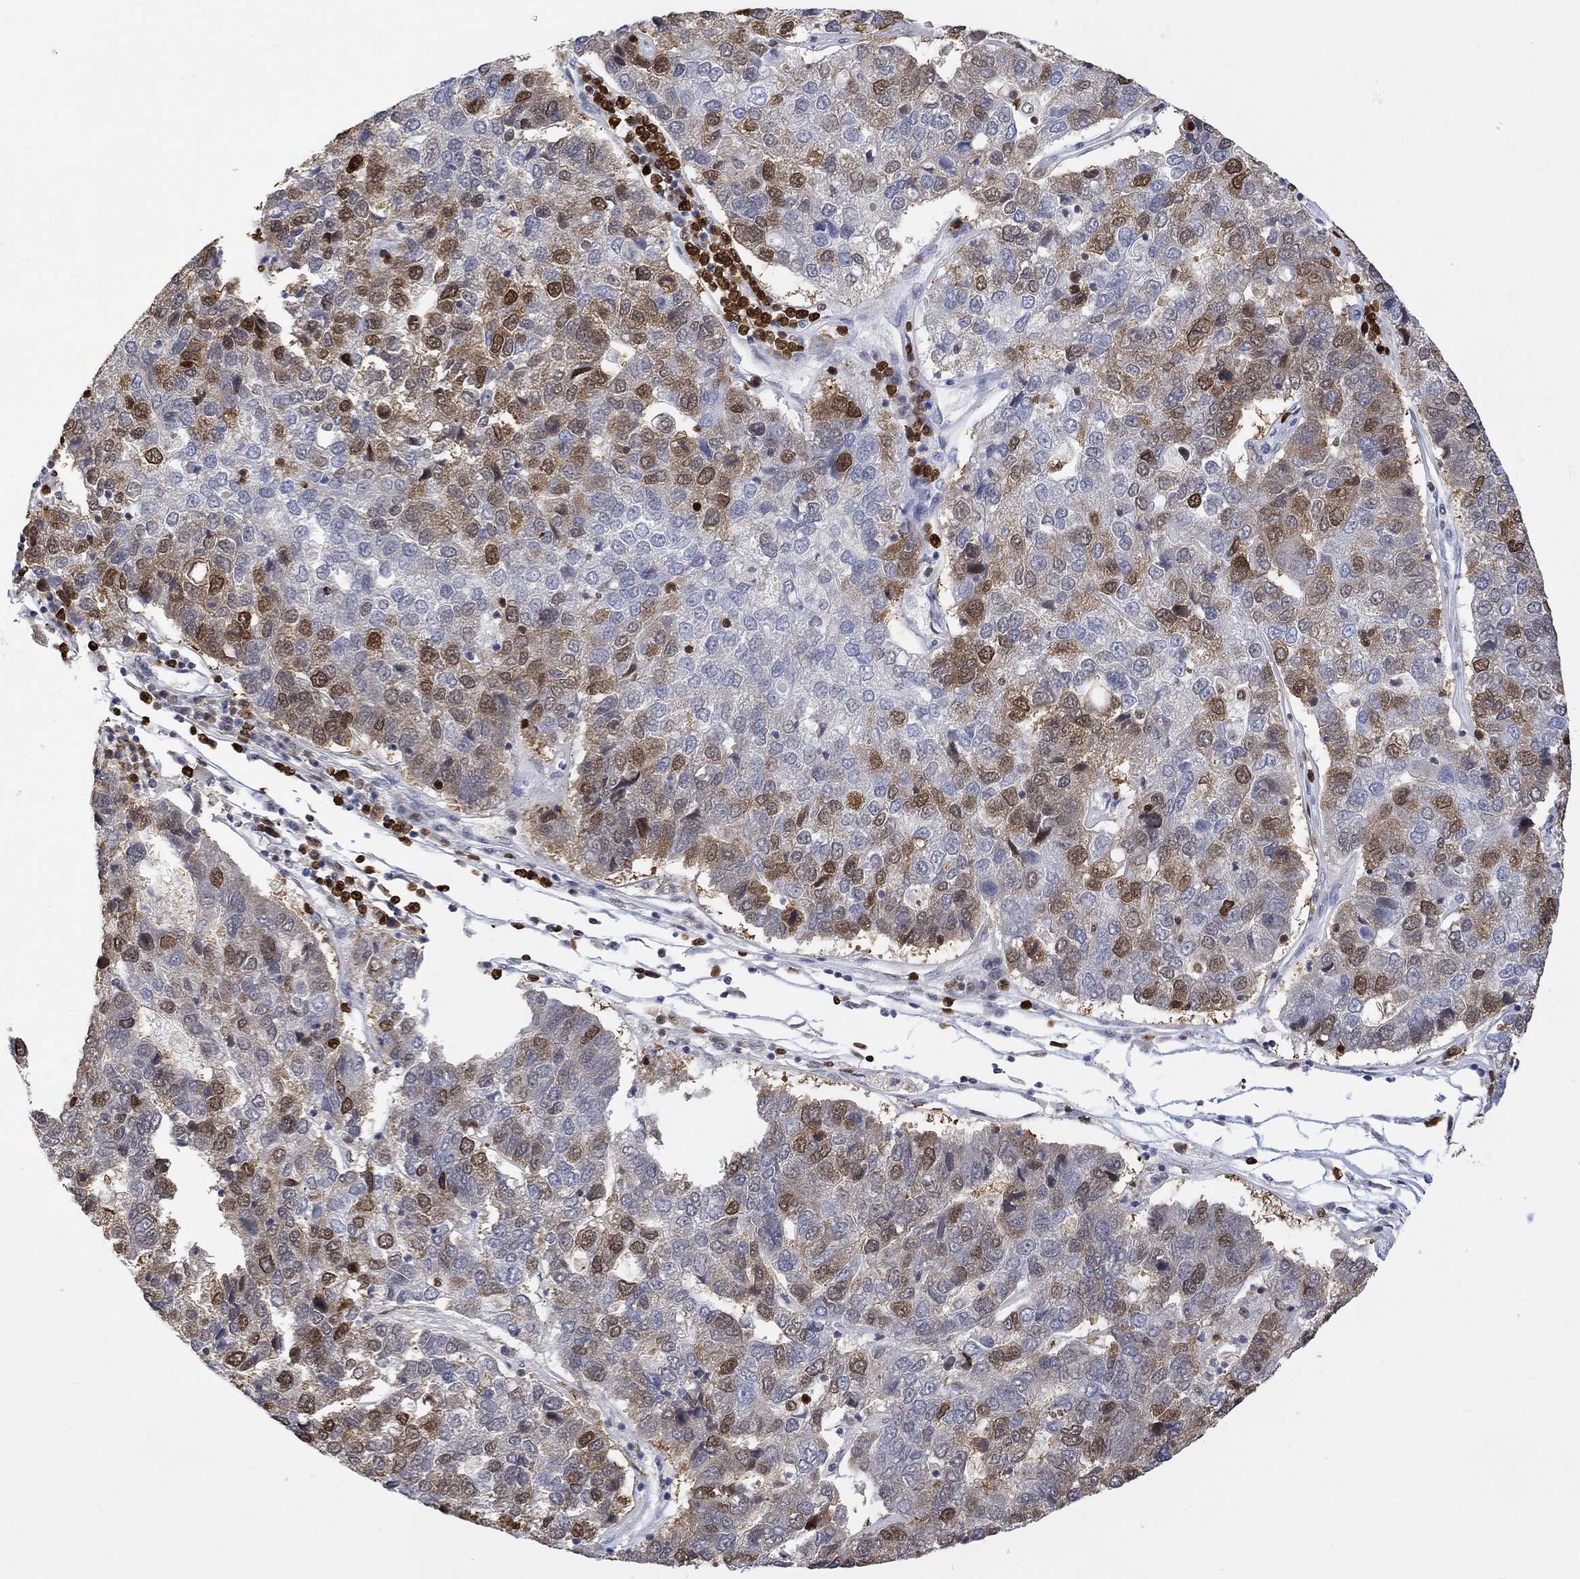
{"staining": {"intensity": "moderate", "quantity": "25%-75%", "location": "cytoplasmic/membranous,nuclear"}, "tissue": "pancreatic cancer", "cell_type": "Tumor cells", "image_type": "cancer", "snomed": [{"axis": "morphology", "description": "Adenocarcinoma, NOS"}, {"axis": "topography", "description": "Pancreas"}], "caption": "Immunohistochemical staining of human pancreatic cancer exhibits medium levels of moderate cytoplasmic/membranous and nuclear positivity in about 25%-75% of tumor cells. (DAB IHC with brightfield microscopy, high magnification).", "gene": "RAD54L2", "patient": {"sex": "female", "age": 61}}